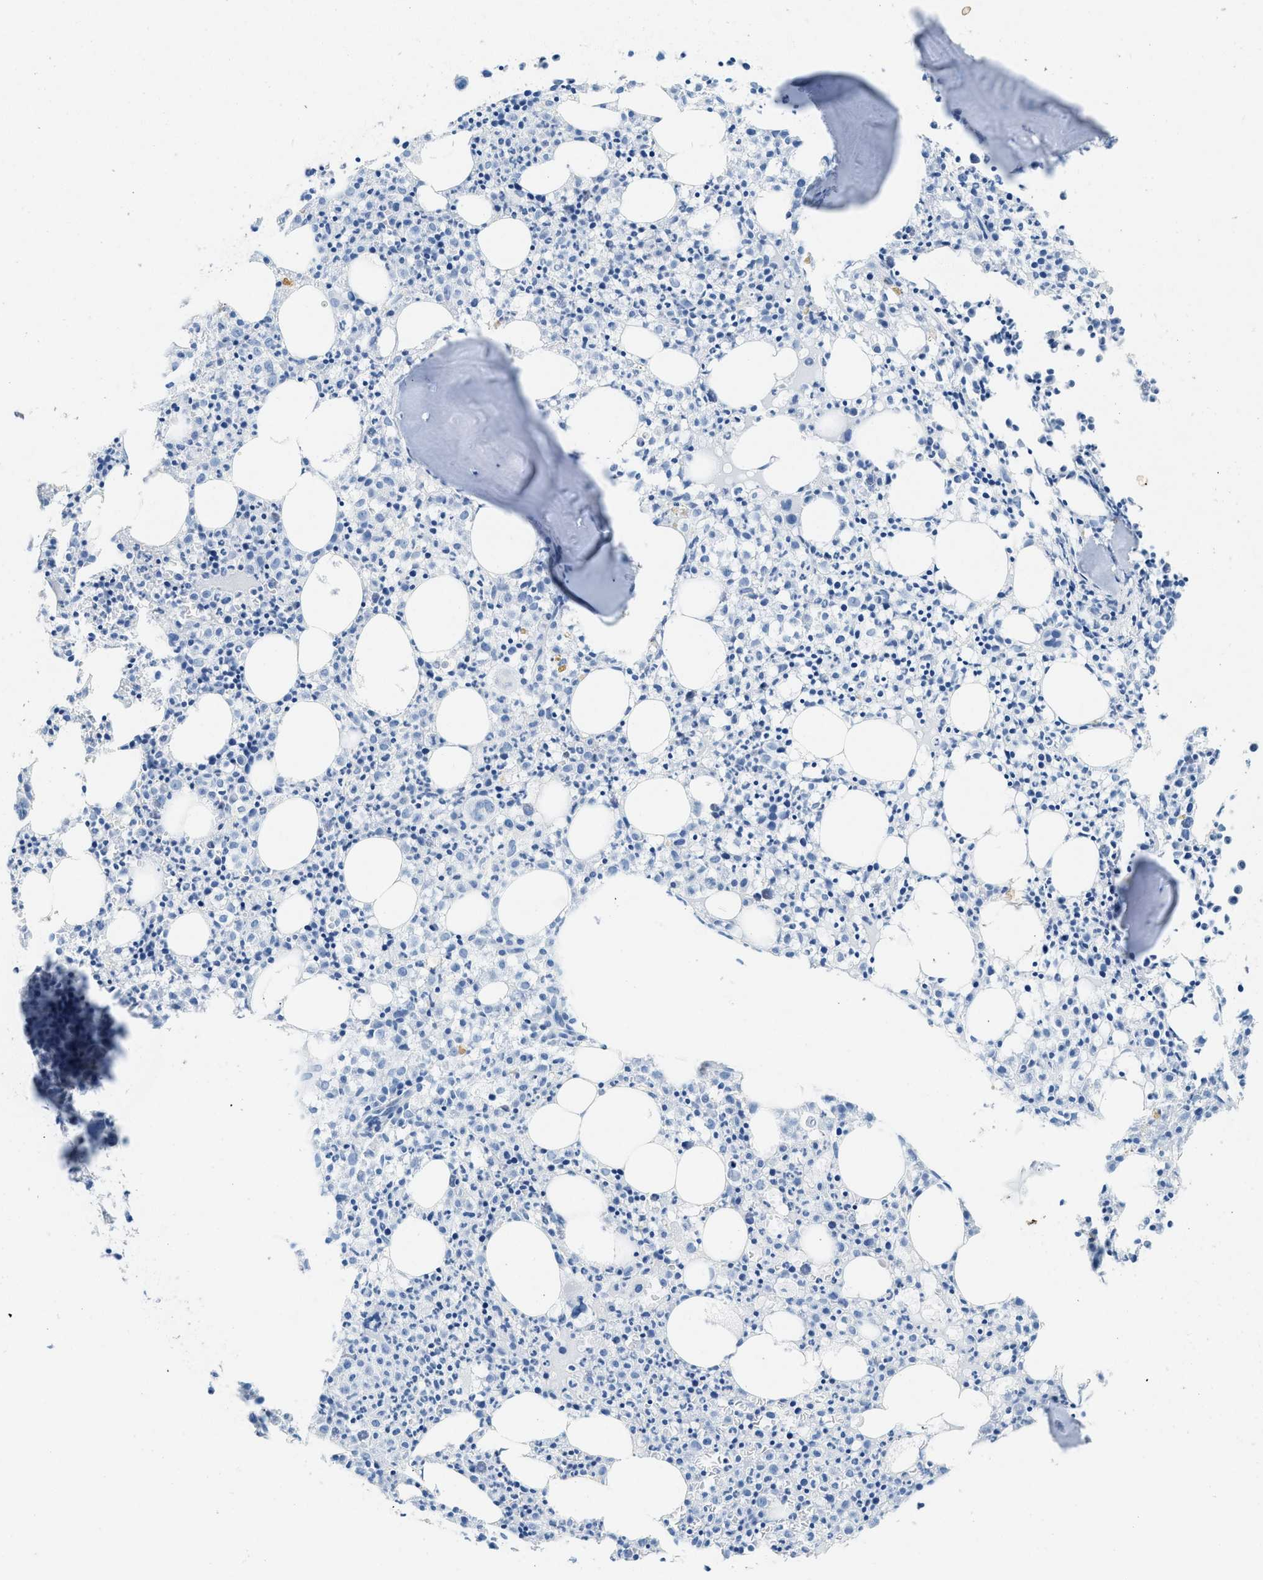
{"staining": {"intensity": "negative", "quantity": "none", "location": "none"}, "tissue": "bone marrow", "cell_type": "Hematopoietic cells", "image_type": "normal", "snomed": [{"axis": "morphology", "description": "Normal tissue, NOS"}, {"axis": "morphology", "description": "Inflammation, NOS"}, {"axis": "topography", "description": "Bone marrow"}], "caption": "A photomicrograph of bone marrow stained for a protein reveals no brown staining in hematopoietic cells.", "gene": "HHATL", "patient": {"sex": "male", "age": 25}}